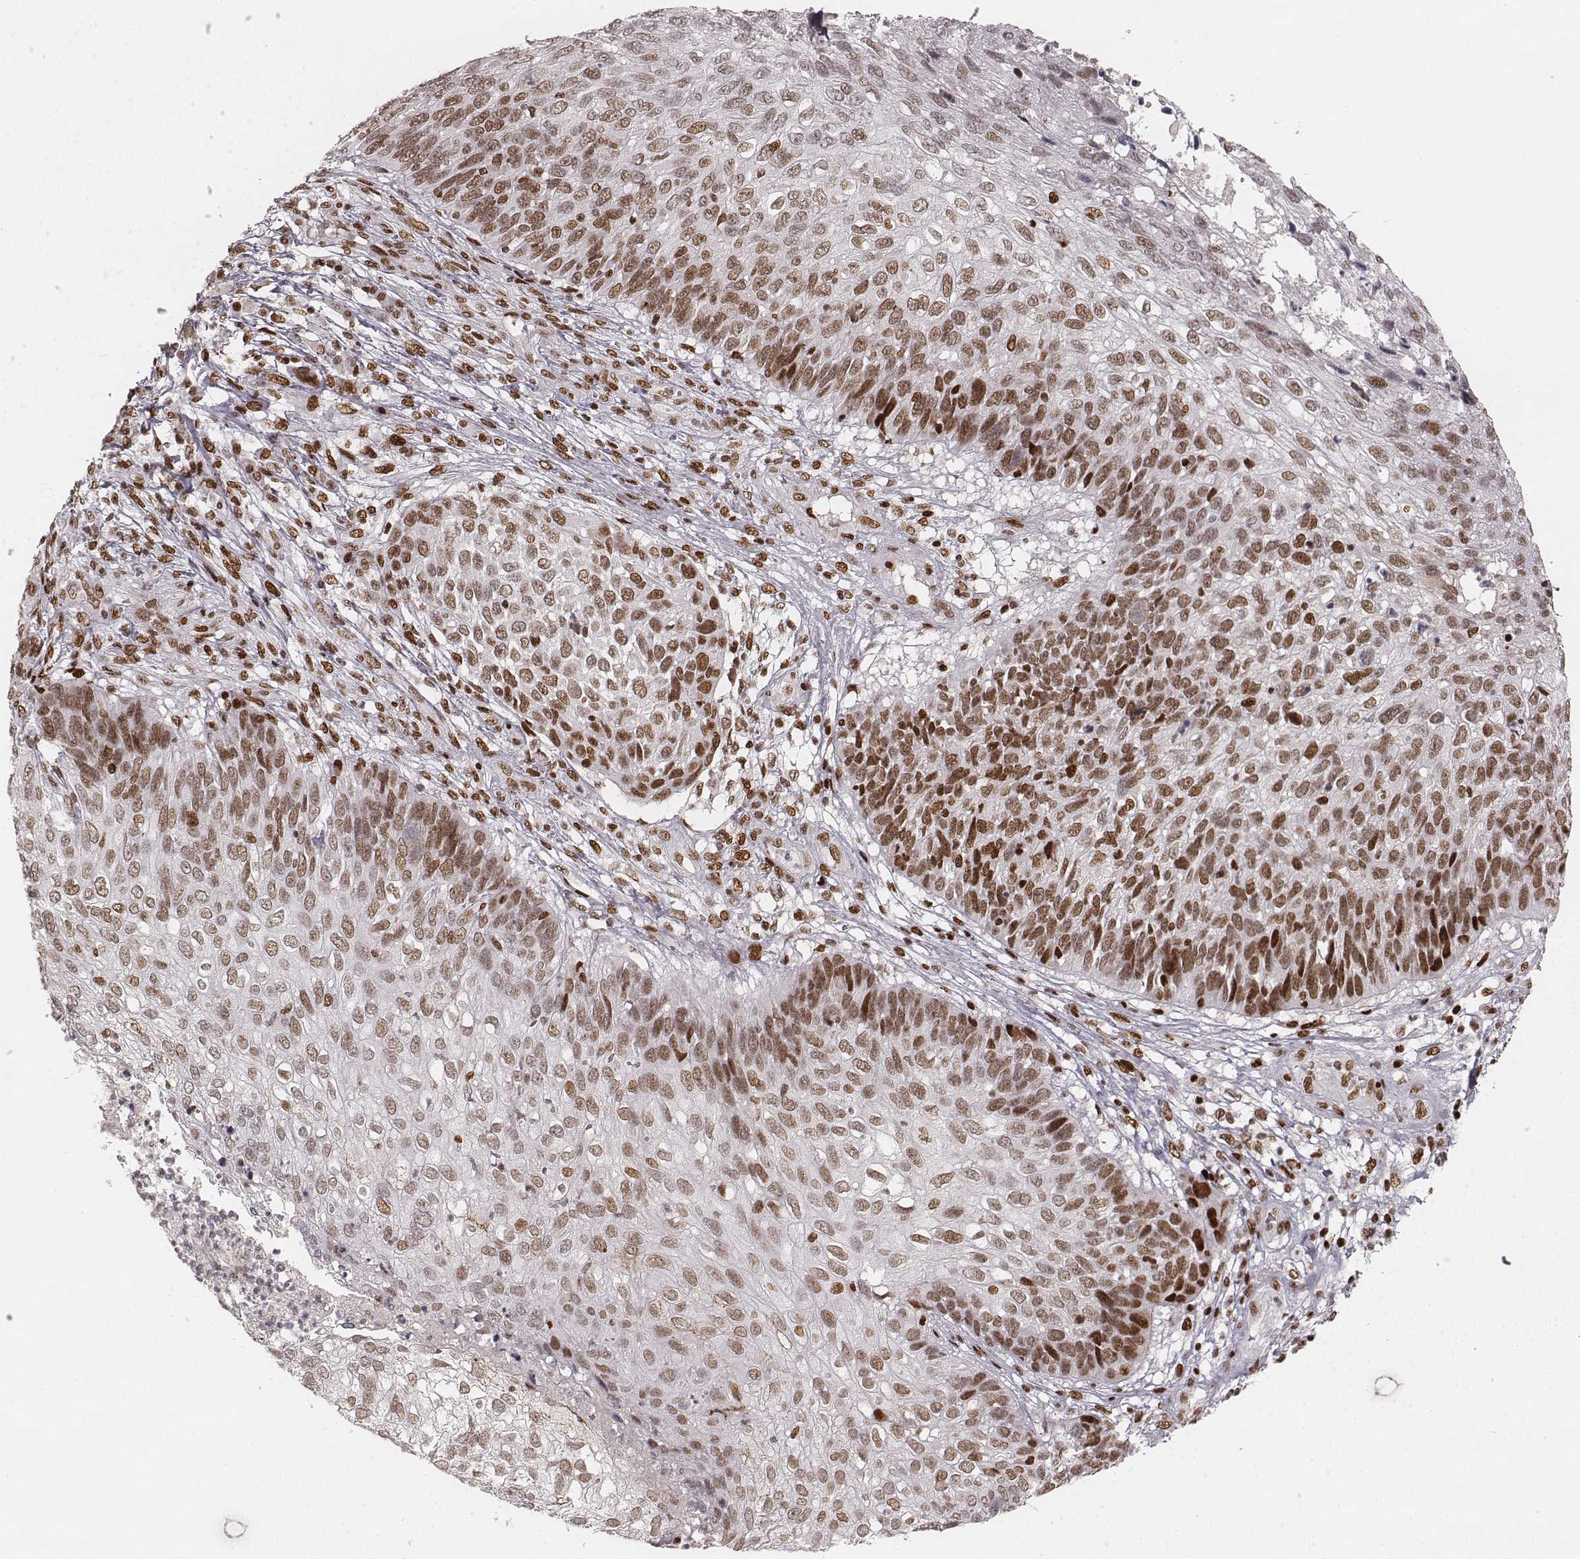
{"staining": {"intensity": "moderate", "quantity": ">75%", "location": "nuclear"}, "tissue": "skin cancer", "cell_type": "Tumor cells", "image_type": "cancer", "snomed": [{"axis": "morphology", "description": "Squamous cell carcinoma, NOS"}, {"axis": "topography", "description": "Skin"}], "caption": "Tumor cells exhibit moderate nuclear expression in about >75% of cells in squamous cell carcinoma (skin).", "gene": "HNRNPC", "patient": {"sex": "male", "age": 92}}